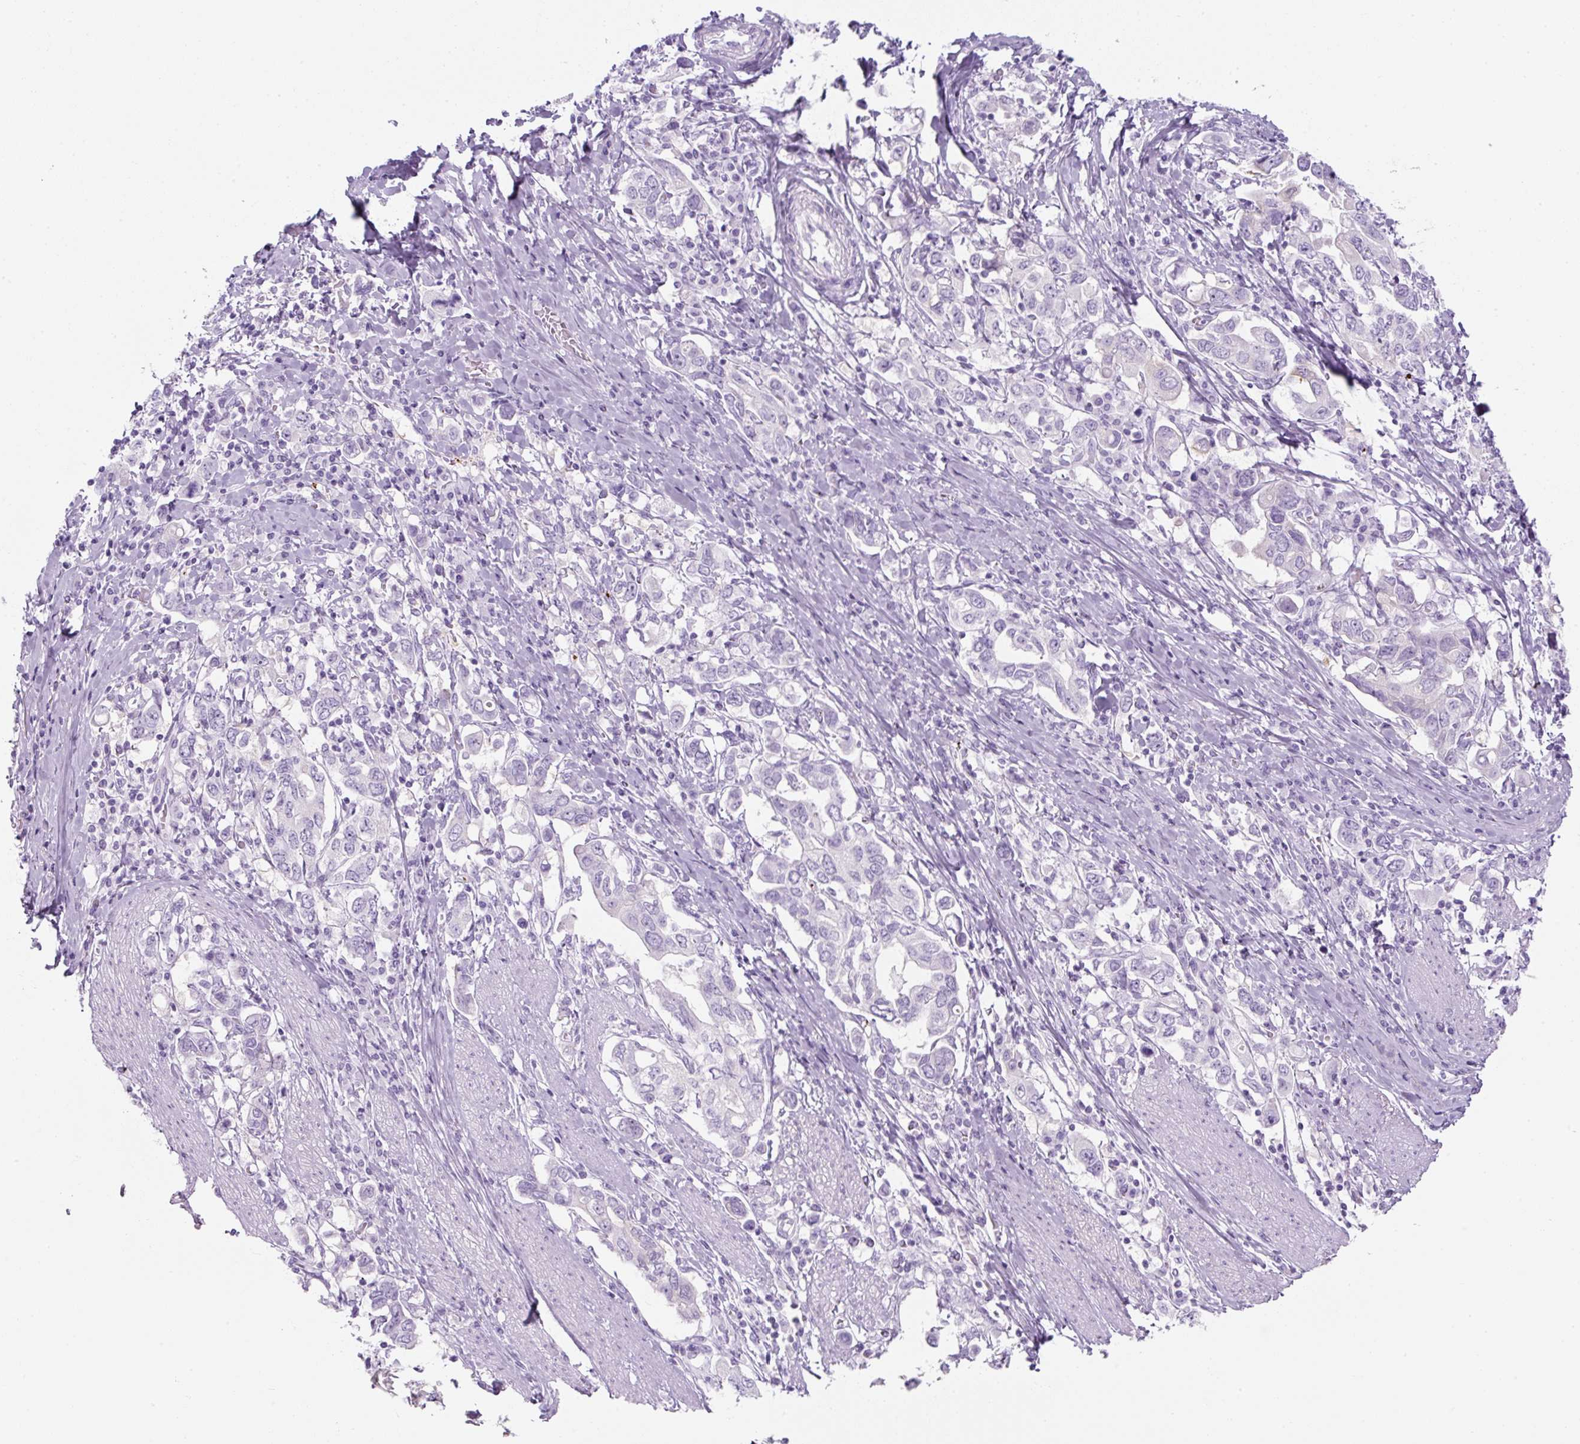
{"staining": {"intensity": "negative", "quantity": "none", "location": "none"}, "tissue": "stomach cancer", "cell_type": "Tumor cells", "image_type": "cancer", "snomed": [{"axis": "morphology", "description": "Adenocarcinoma, NOS"}, {"axis": "topography", "description": "Stomach, upper"}, {"axis": "topography", "description": "Stomach"}], "caption": "IHC micrograph of neoplastic tissue: human stomach cancer (adenocarcinoma) stained with DAB exhibits no significant protein positivity in tumor cells.", "gene": "PF4V1", "patient": {"sex": "male", "age": 62}}